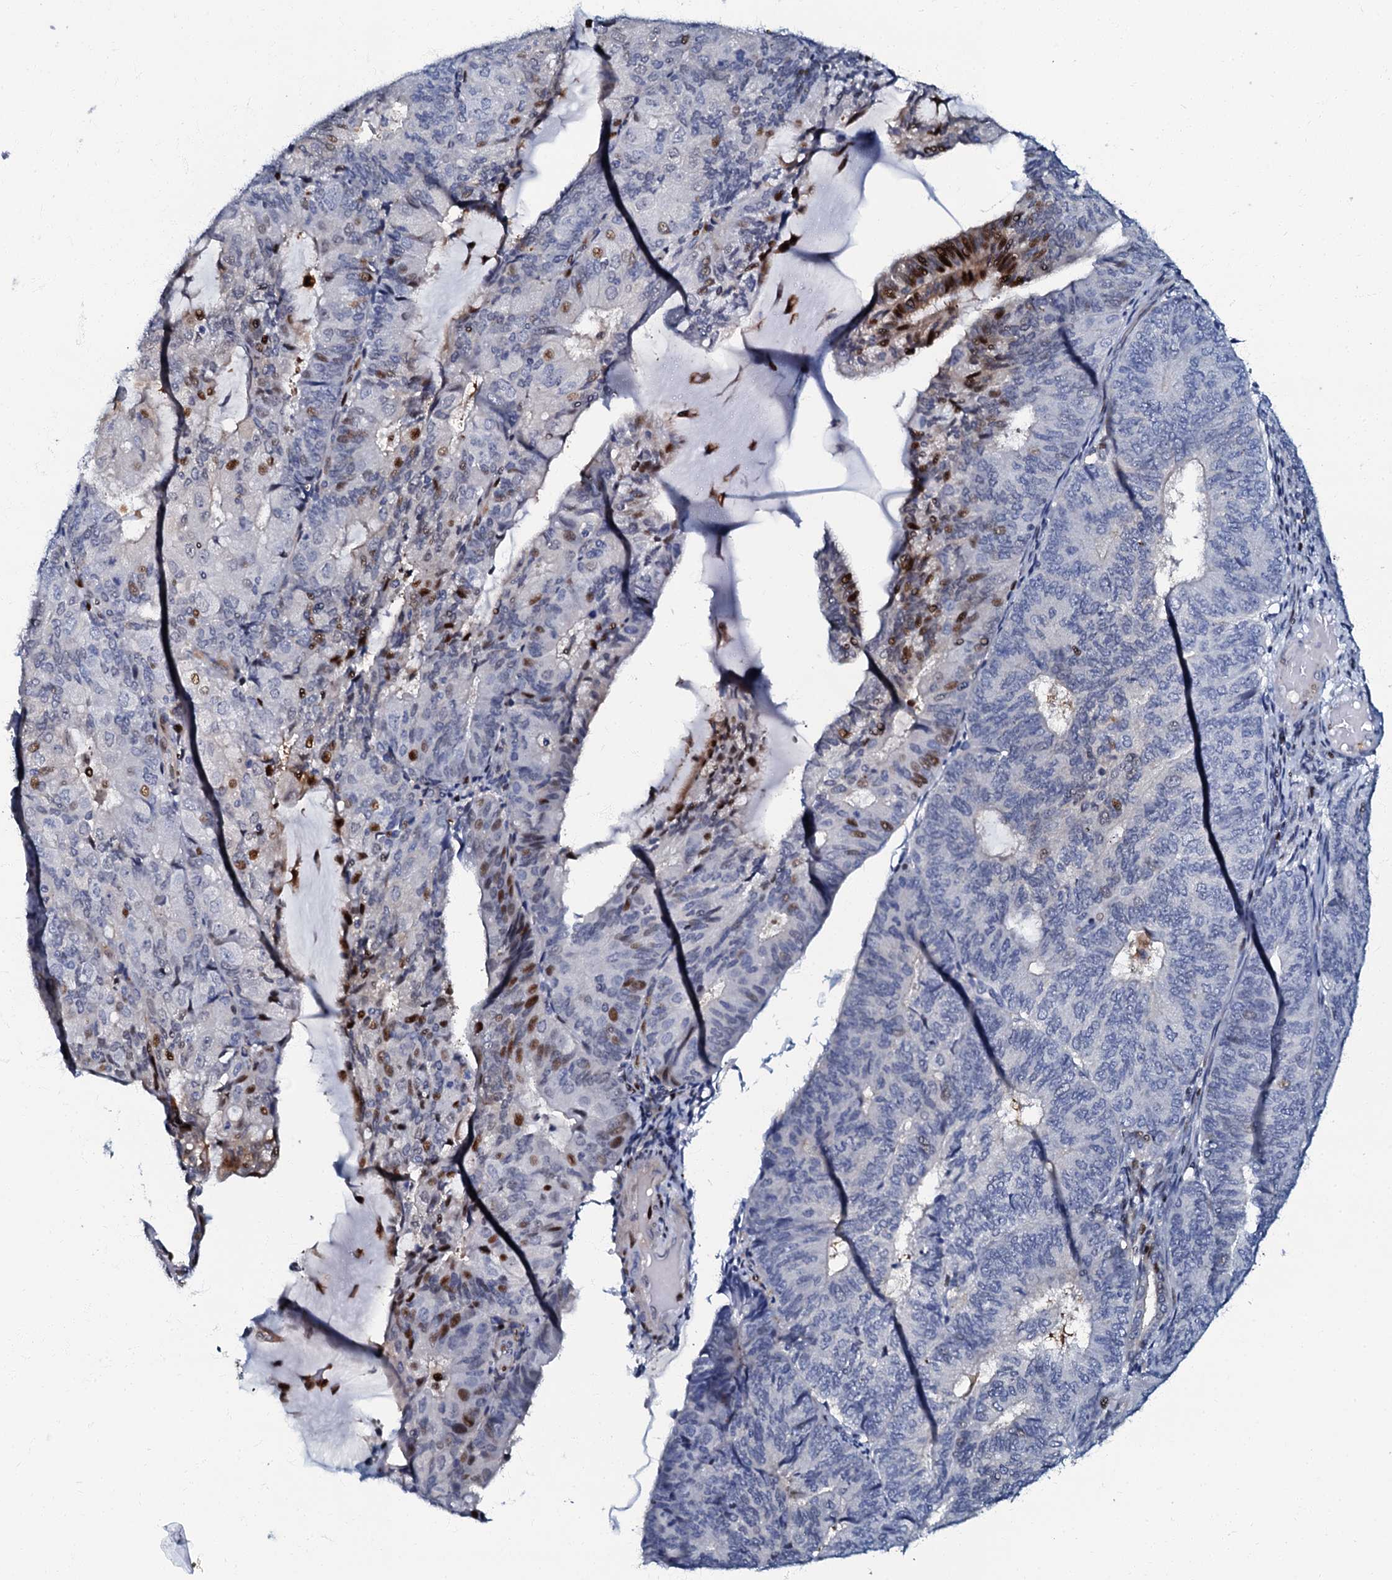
{"staining": {"intensity": "moderate", "quantity": "<25%", "location": "nuclear"}, "tissue": "endometrial cancer", "cell_type": "Tumor cells", "image_type": "cancer", "snomed": [{"axis": "morphology", "description": "Adenocarcinoma, NOS"}, {"axis": "topography", "description": "Endometrium"}], "caption": "Immunohistochemistry (IHC) (DAB (3,3'-diaminobenzidine)) staining of endometrial cancer demonstrates moderate nuclear protein positivity in about <25% of tumor cells. The protein is stained brown, and the nuclei are stained in blue (DAB IHC with brightfield microscopy, high magnification).", "gene": "MFSD5", "patient": {"sex": "female", "age": 81}}